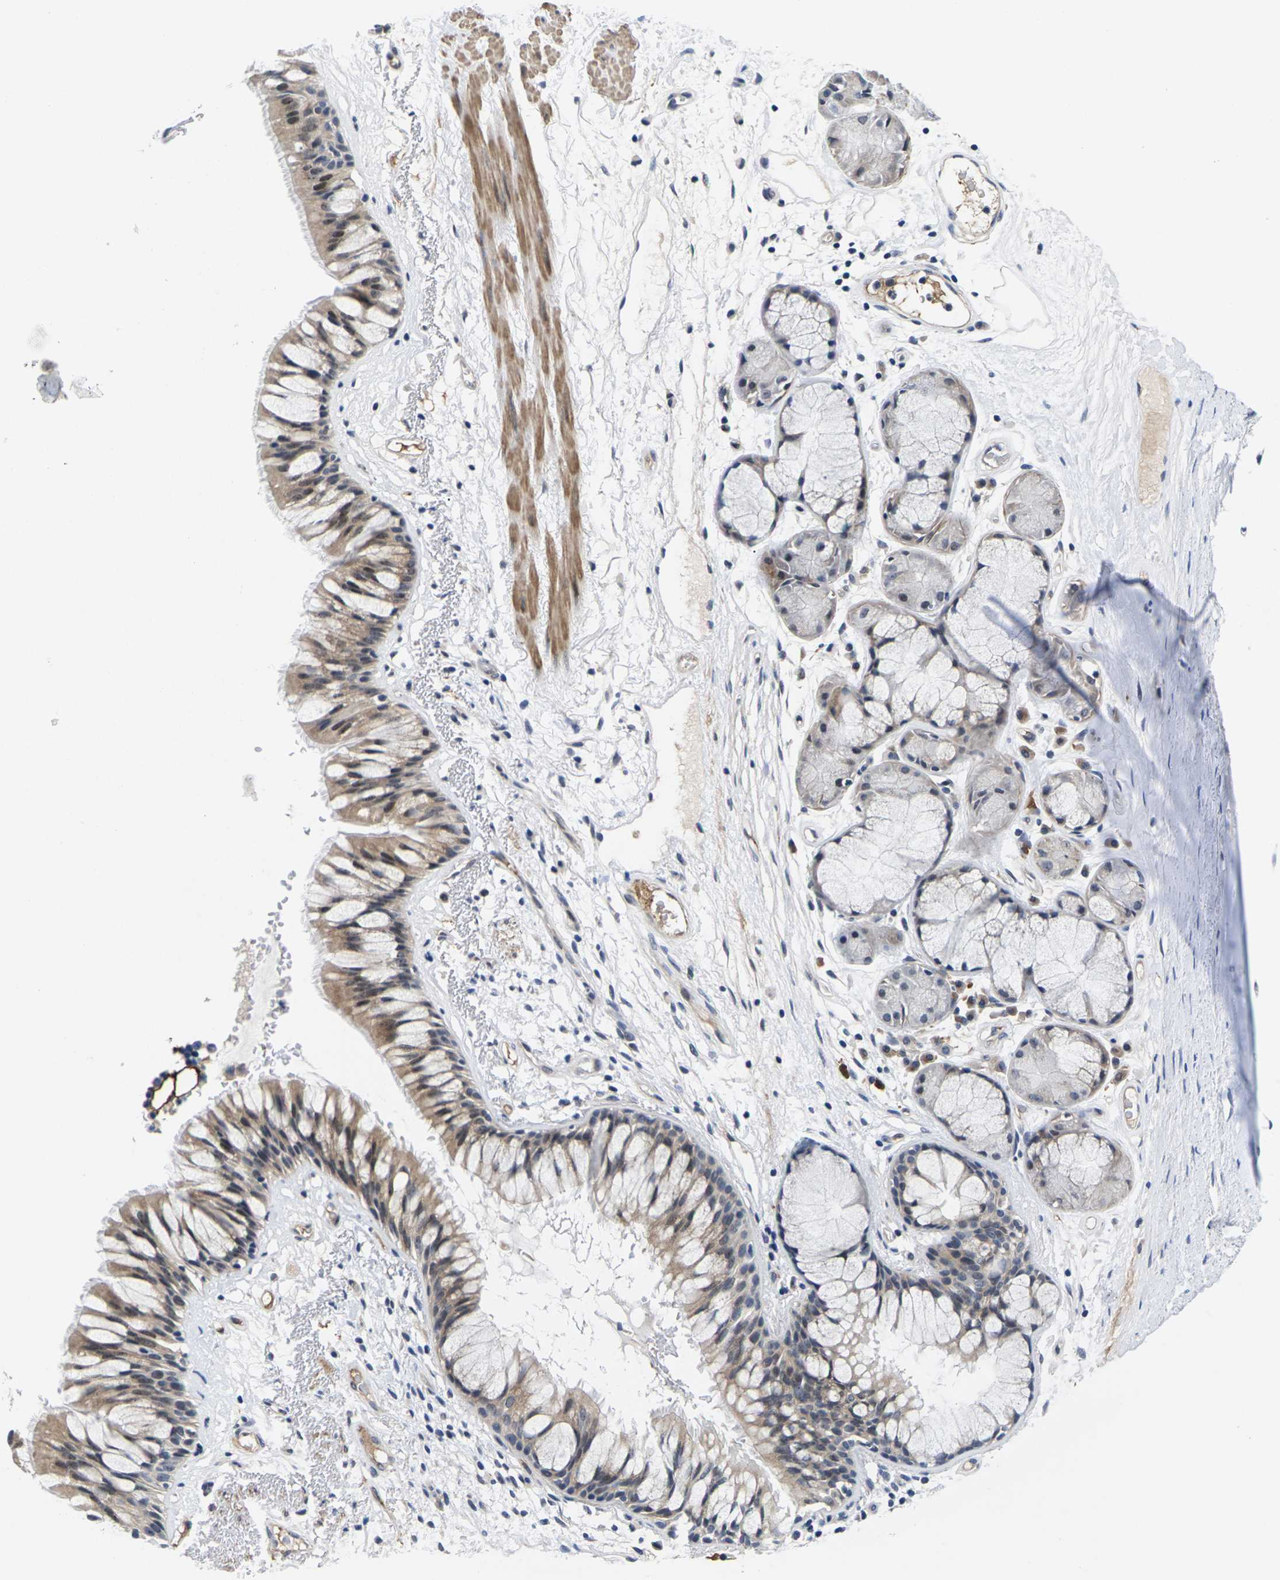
{"staining": {"intensity": "weak", "quantity": "25%-75%", "location": "cytoplasmic/membranous"}, "tissue": "bronchus", "cell_type": "Respiratory epithelial cells", "image_type": "normal", "snomed": [{"axis": "morphology", "description": "Normal tissue, NOS"}, {"axis": "topography", "description": "Bronchus"}], "caption": "Normal bronchus displays weak cytoplasmic/membranous positivity in approximately 25%-75% of respiratory epithelial cells.", "gene": "ST6GAL2", "patient": {"sex": "male", "age": 66}}